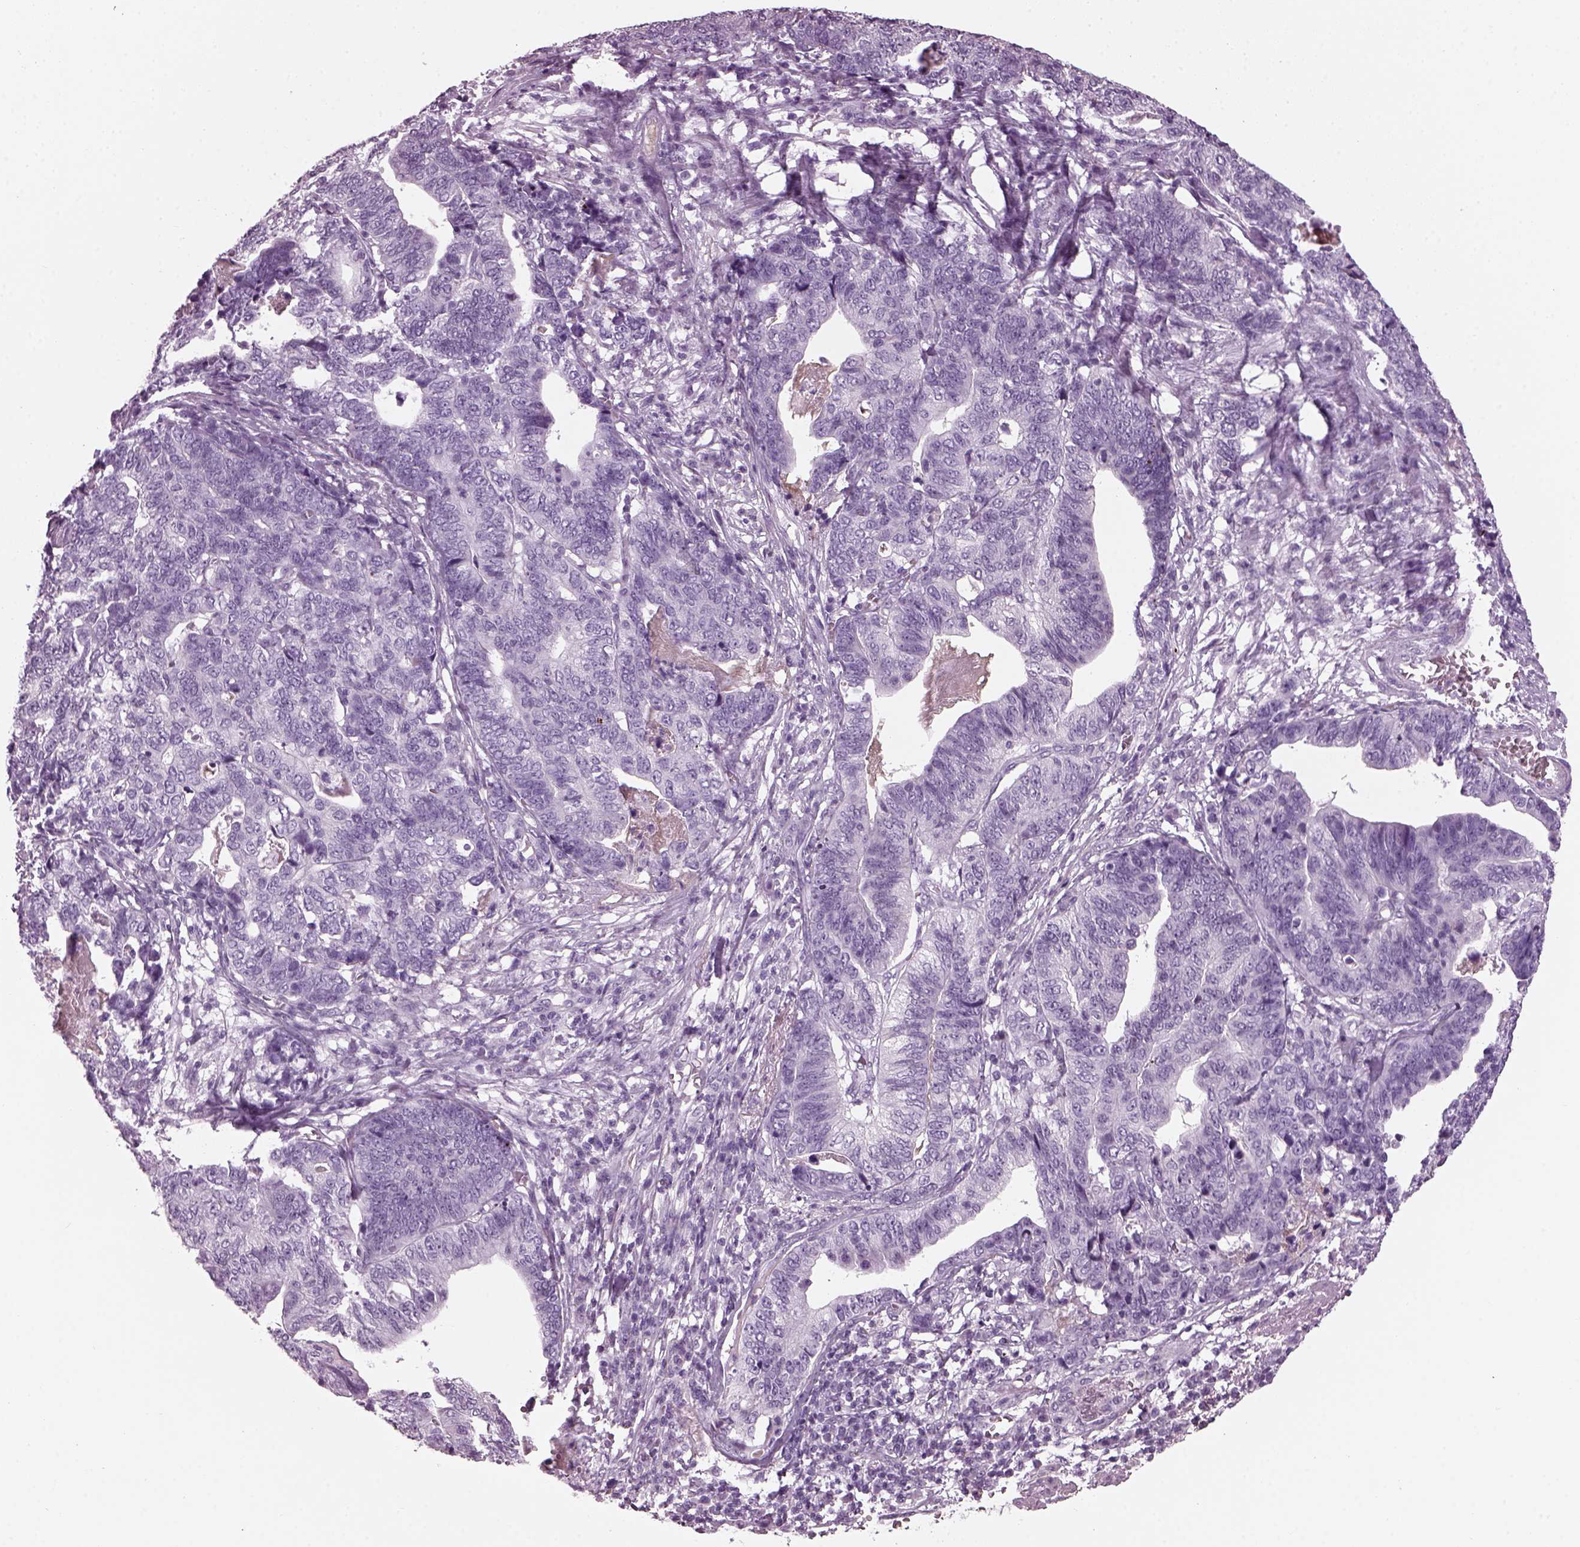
{"staining": {"intensity": "negative", "quantity": "none", "location": "none"}, "tissue": "stomach cancer", "cell_type": "Tumor cells", "image_type": "cancer", "snomed": [{"axis": "morphology", "description": "Adenocarcinoma, NOS"}, {"axis": "topography", "description": "Stomach, upper"}], "caption": "The micrograph demonstrates no significant expression in tumor cells of stomach cancer.", "gene": "DPYSL5", "patient": {"sex": "female", "age": 67}}